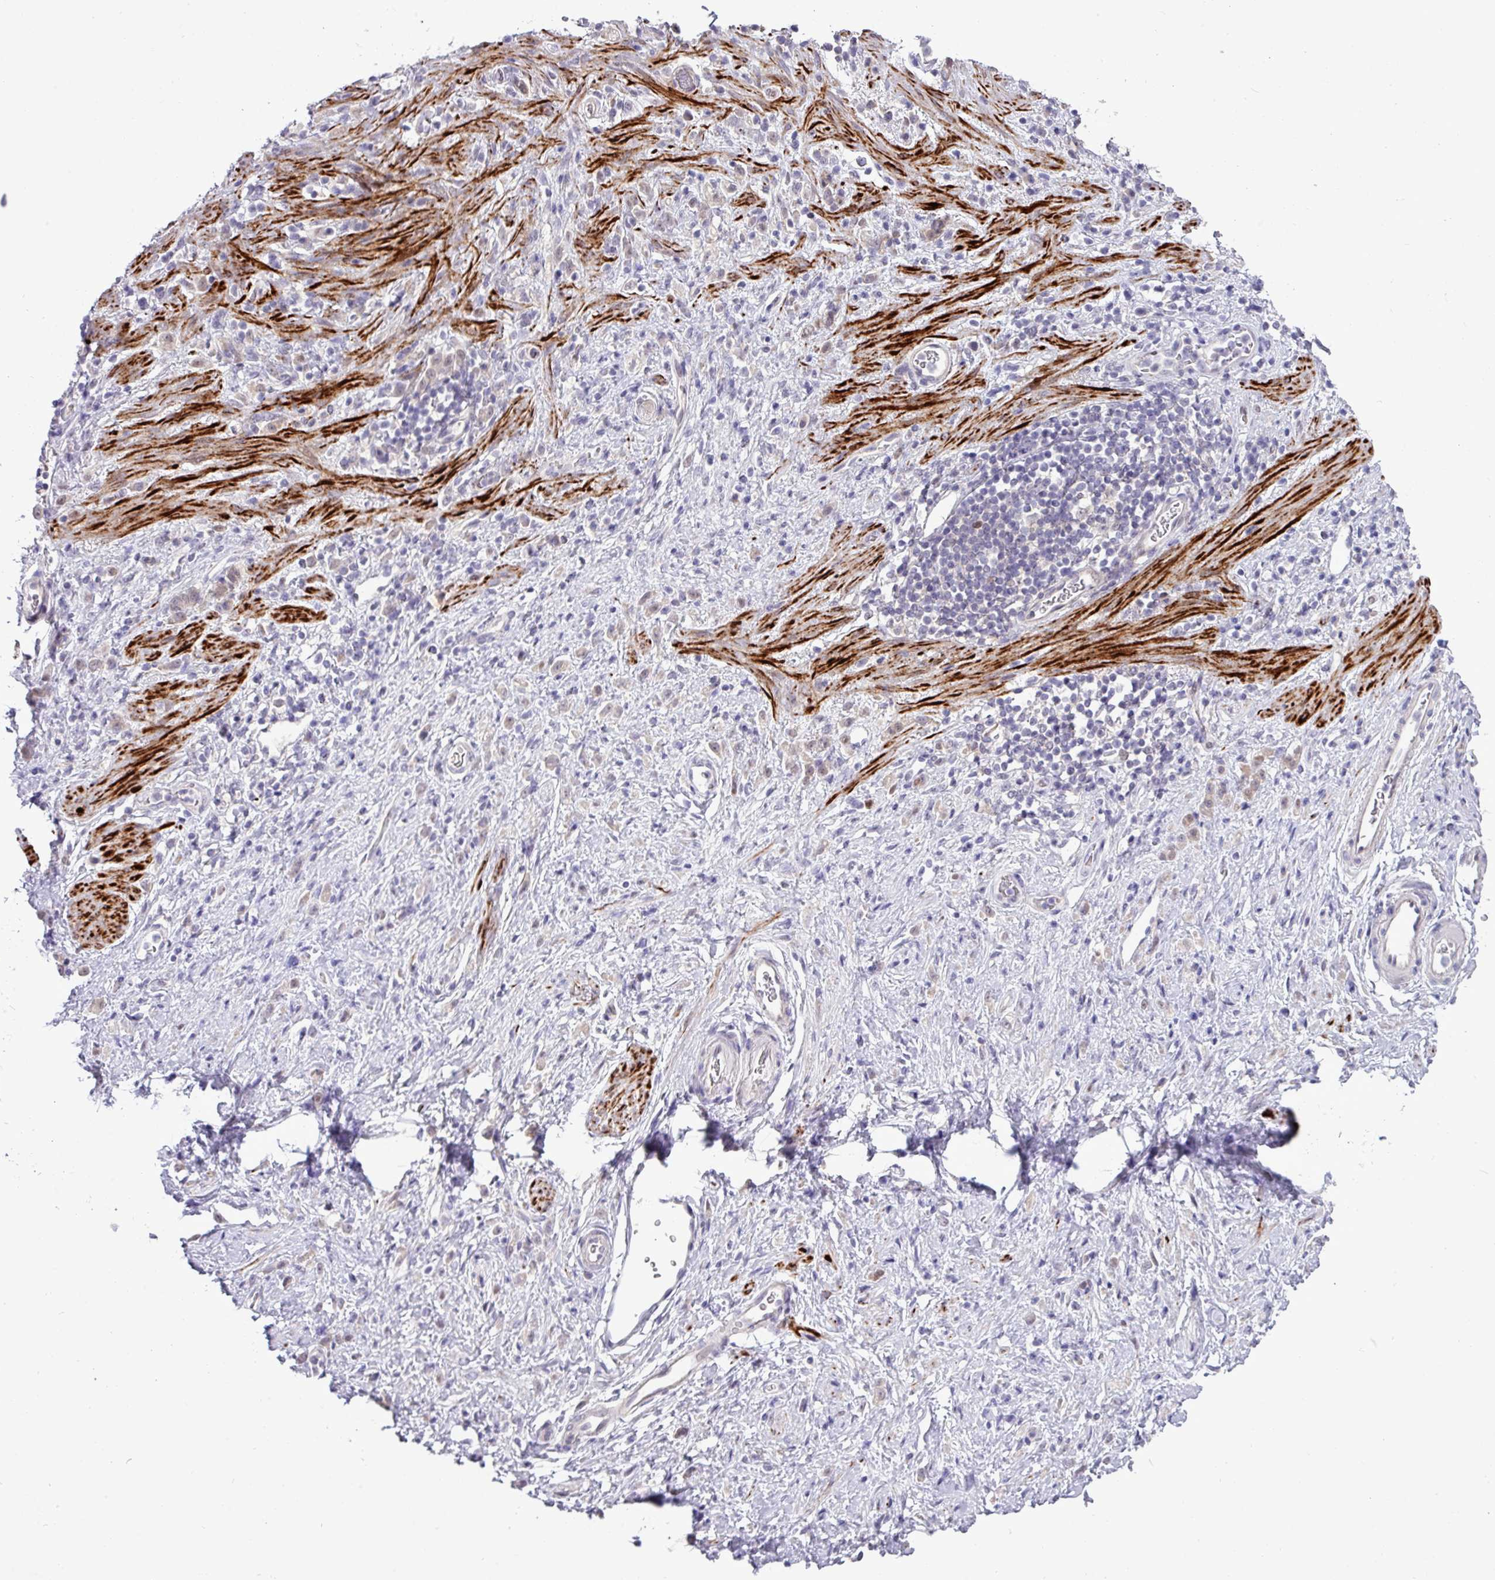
{"staining": {"intensity": "weak", "quantity": "<25%", "location": "cytoplasmic/membranous"}, "tissue": "stomach cancer", "cell_type": "Tumor cells", "image_type": "cancer", "snomed": [{"axis": "morphology", "description": "Adenocarcinoma, NOS"}, {"axis": "topography", "description": "Stomach"}], "caption": "Photomicrograph shows no significant protein expression in tumor cells of stomach cancer.", "gene": "RIPPLY1", "patient": {"sex": "female", "age": 60}}